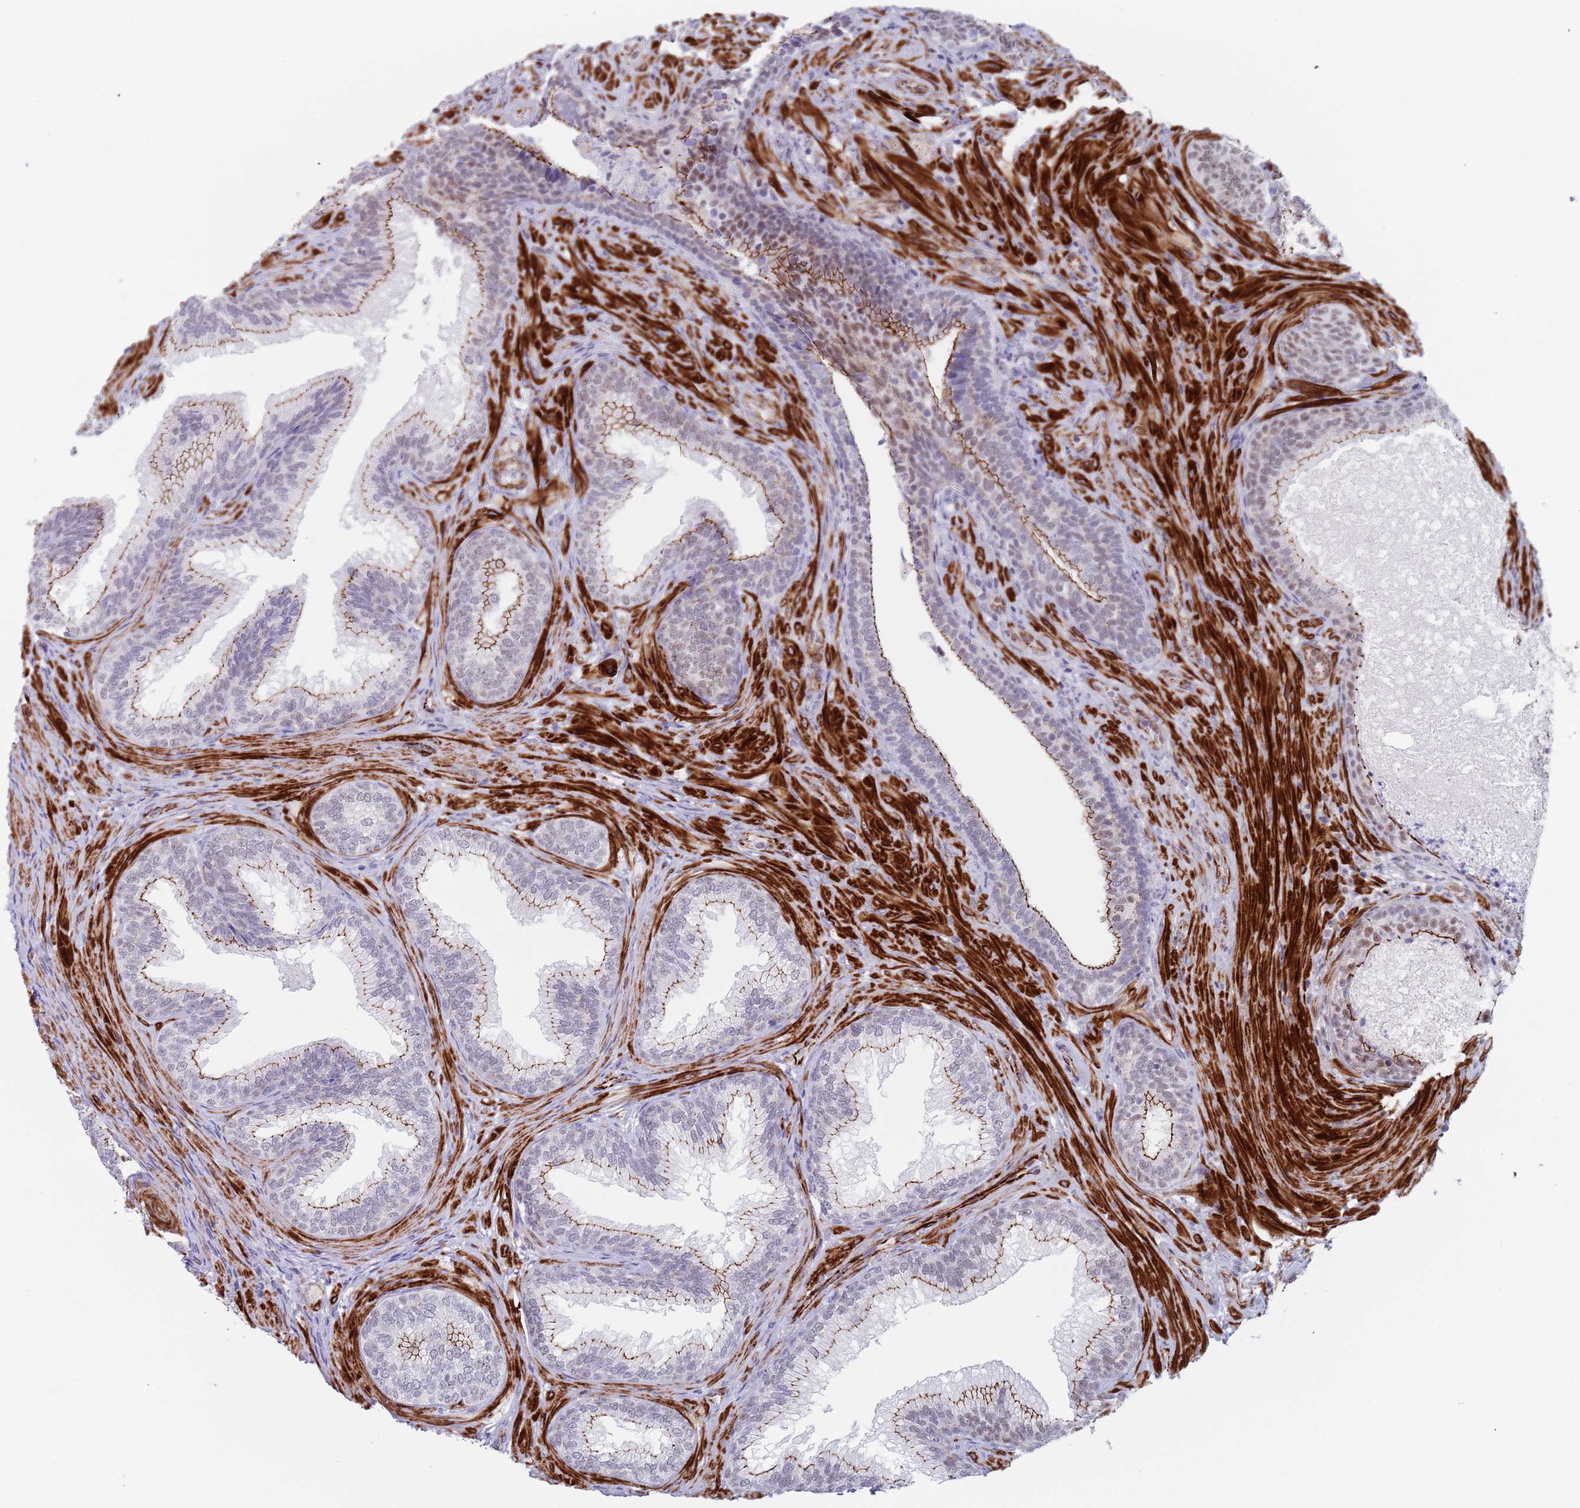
{"staining": {"intensity": "moderate", "quantity": "25%-75%", "location": "cytoplasmic/membranous,nuclear"}, "tissue": "prostate", "cell_type": "Glandular cells", "image_type": "normal", "snomed": [{"axis": "morphology", "description": "Normal tissue, NOS"}, {"axis": "topography", "description": "Prostate"}], "caption": "A photomicrograph showing moderate cytoplasmic/membranous,nuclear staining in approximately 25%-75% of glandular cells in benign prostate, as visualized by brown immunohistochemical staining.", "gene": "OR5A2", "patient": {"sex": "male", "age": 76}}